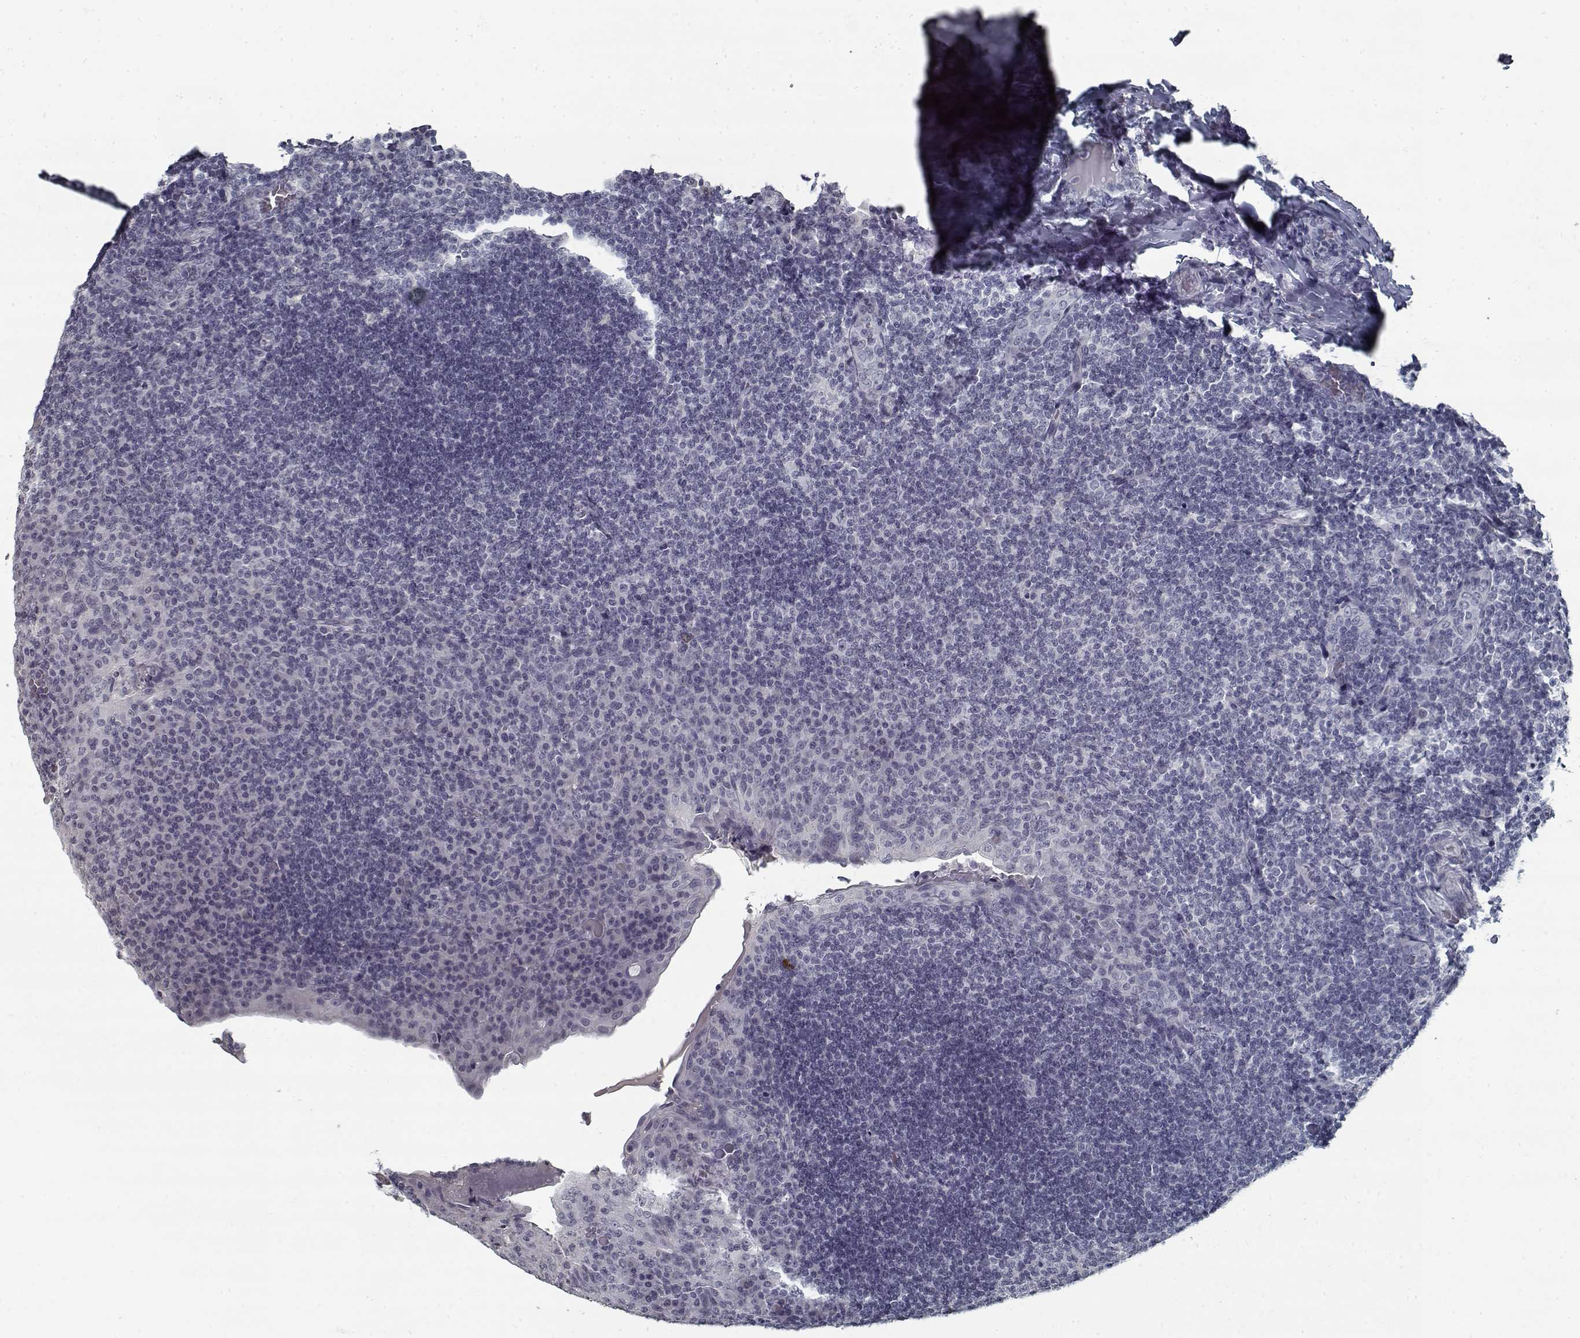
{"staining": {"intensity": "negative", "quantity": "none", "location": "none"}, "tissue": "tonsil", "cell_type": "Germinal center cells", "image_type": "normal", "snomed": [{"axis": "morphology", "description": "Normal tissue, NOS"}, {"axis": "topography", "description": "Tonsil"}], "caption": "The image displays no staining of germinal center cells in unremarkable tonsil. The staining is performed using DAB (3,3'-diaminobenzidine) brown chromogen with nuclei counter-stained in using hematoxylin.", "gene": "GAD2", "patient": {"sex": "male", "age": 17}}